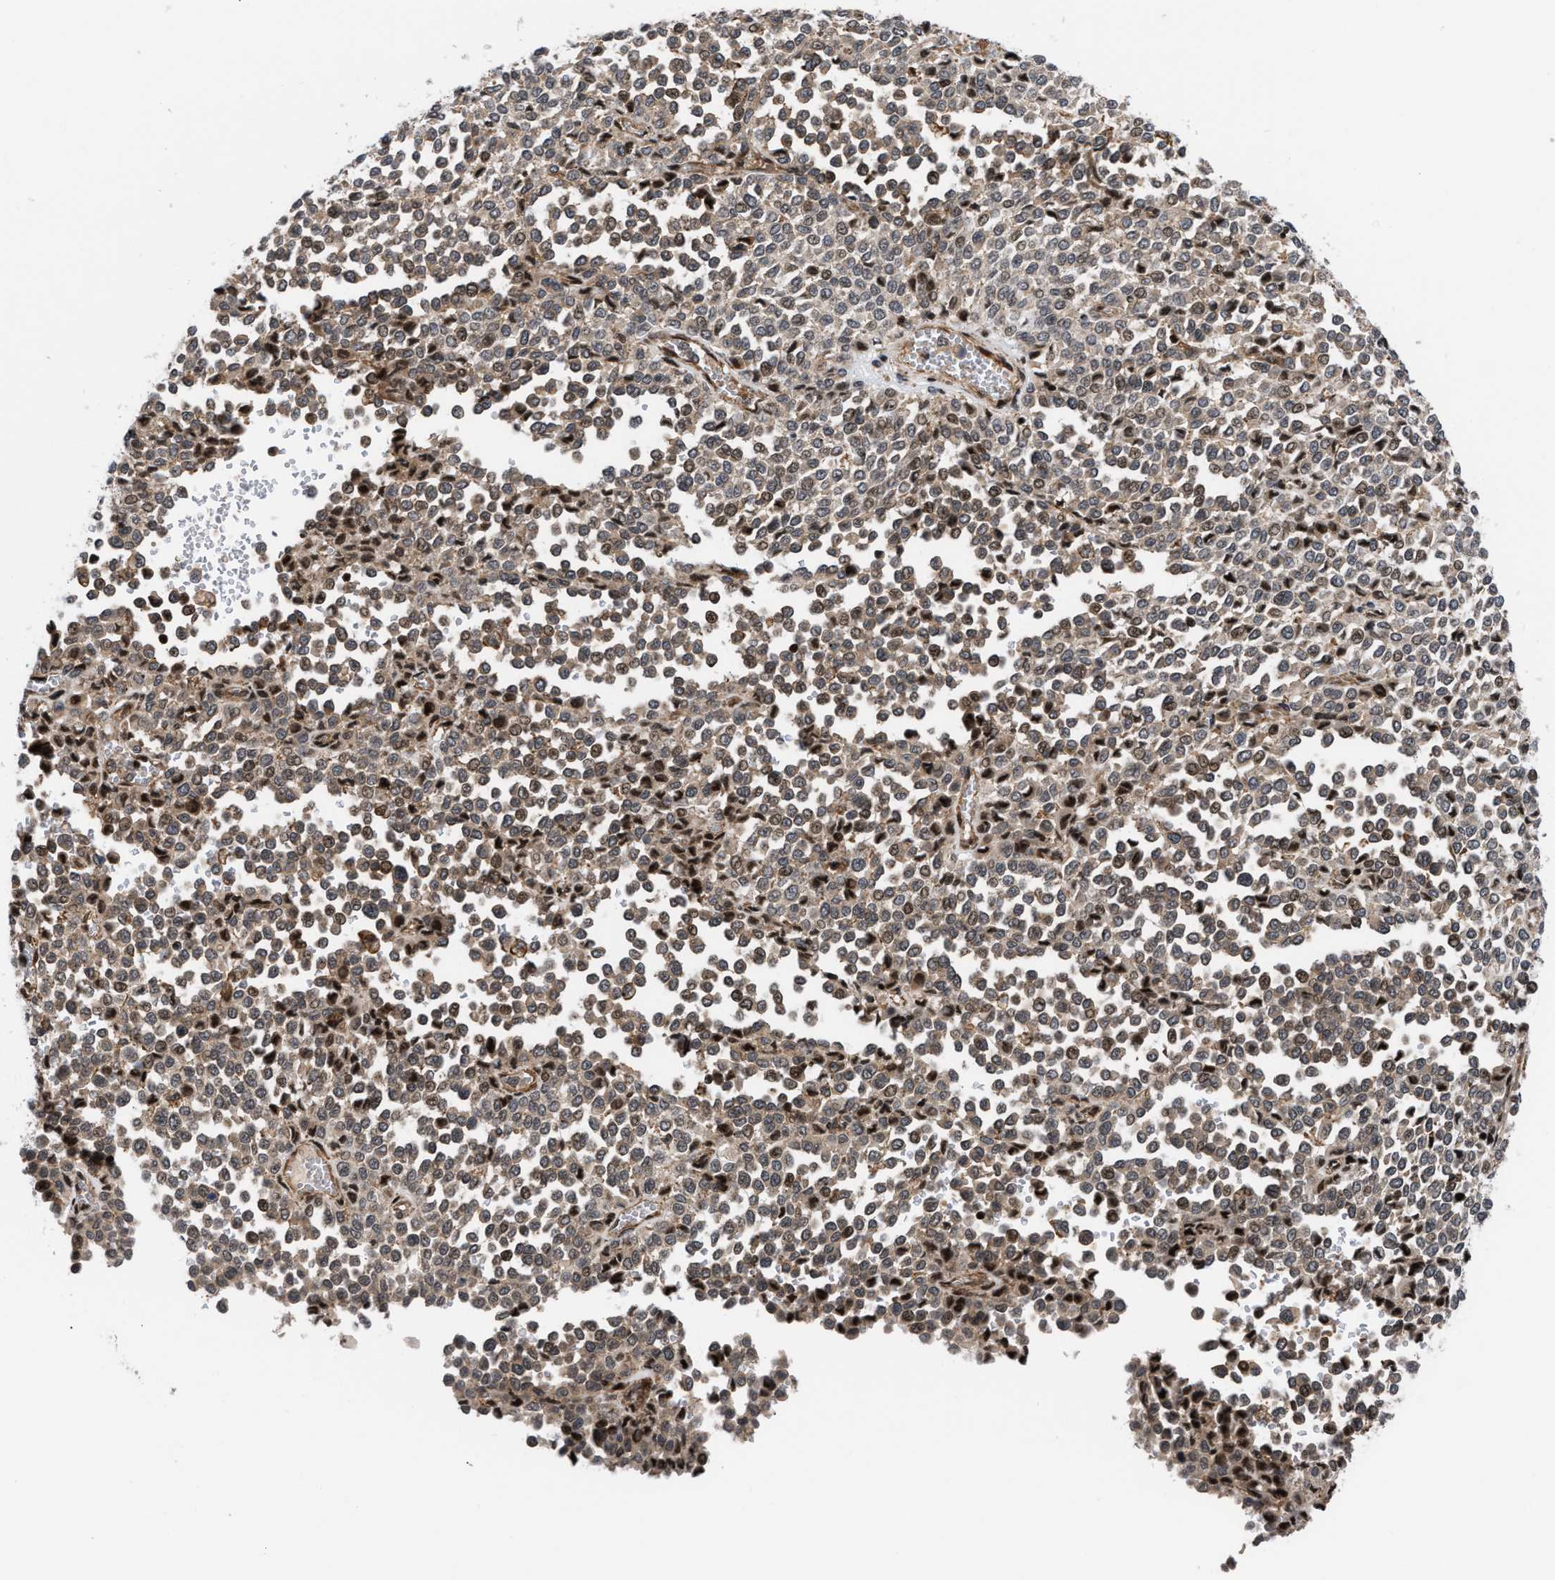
{"staining": {"intensity": "weak", "quantity": "25%-75%", "location": "nuclear"}, "tissue": "melanoma", "cell_type": "Tumor cells", "image_type": "cancer", "snomed": [{"axis": "morphology", "description": "Malignant melanoma, Metastatic site"}, {"axis": "topography", "description": "Pancreas"}], "caption": "Protein expression analysis of melanoma shows weak nuclear expression in about 25%-75% of tumor cells. (Stains: DAB (3,3'-diaminobenzidine) in brown, nuclei in blue, Microscopy: brightfield microscopy at high magnification).", "gene": "STAU2", "patient": {"sex": "female", "age": 30}}